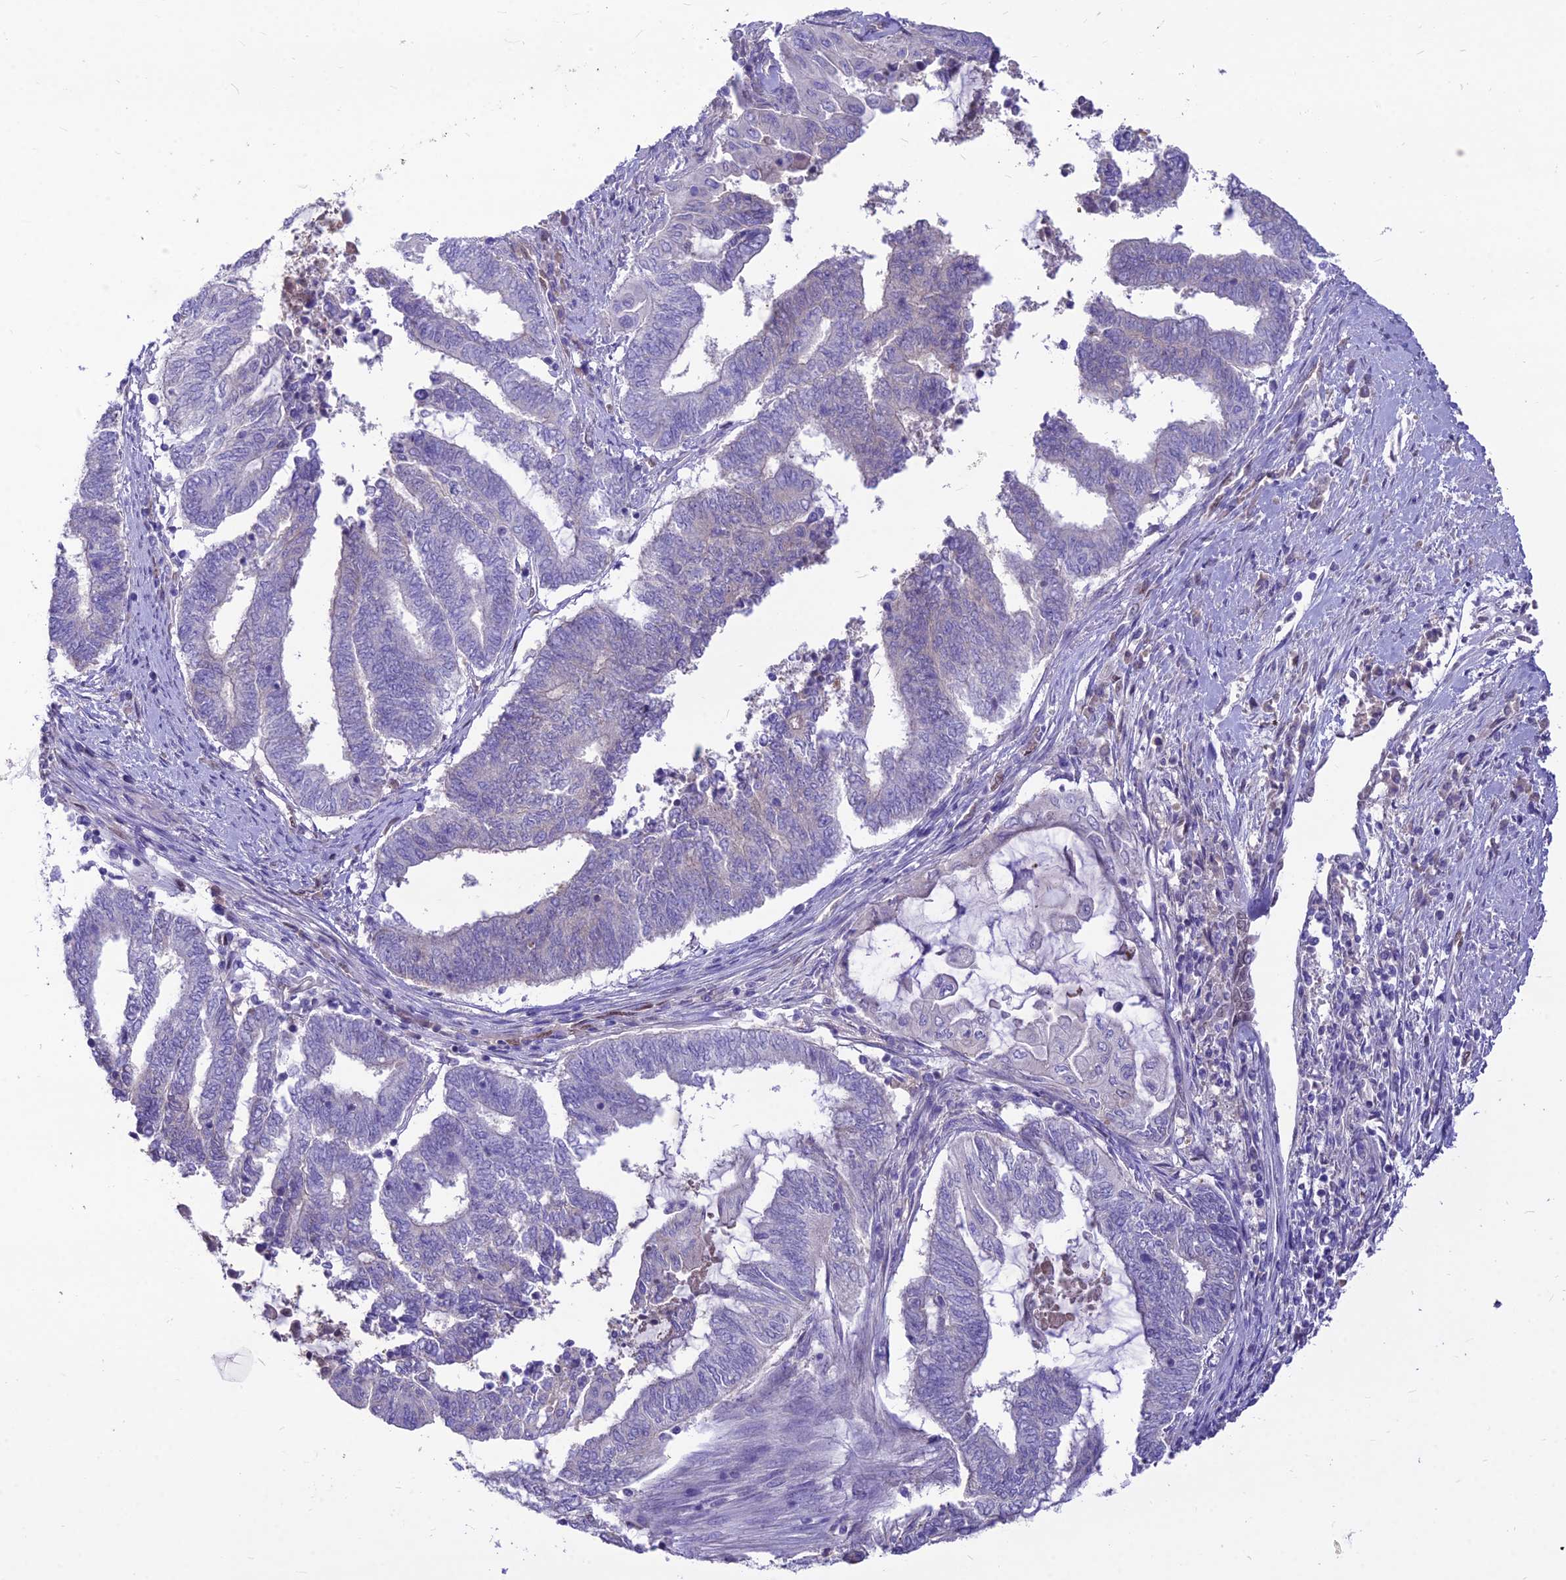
{"staining": {"intensity": "negative", "quantity": "none", "location": "none"}, "tissue": "endometrial cancer", "cell_type": "Tumor cells", "image_type": "cancer", "snomed": [{"axis": "morphology", "description": "Adenocarcinoma, NOS"}, {"axis": "topography", "description": "Uterus"}, {"axis": "topography", "description": "Endometrium"}], "caption": "Immunohistochemistry (IHC) histopathology image of human endometrial cancer stained for a protein (brown), which demonstrates no expression in tumor cells. (Immunohistochemistry, brightfield microscopy, high magnification).", "gene": "NOVA2", "patient": {"sex": "female", "age": 70}}